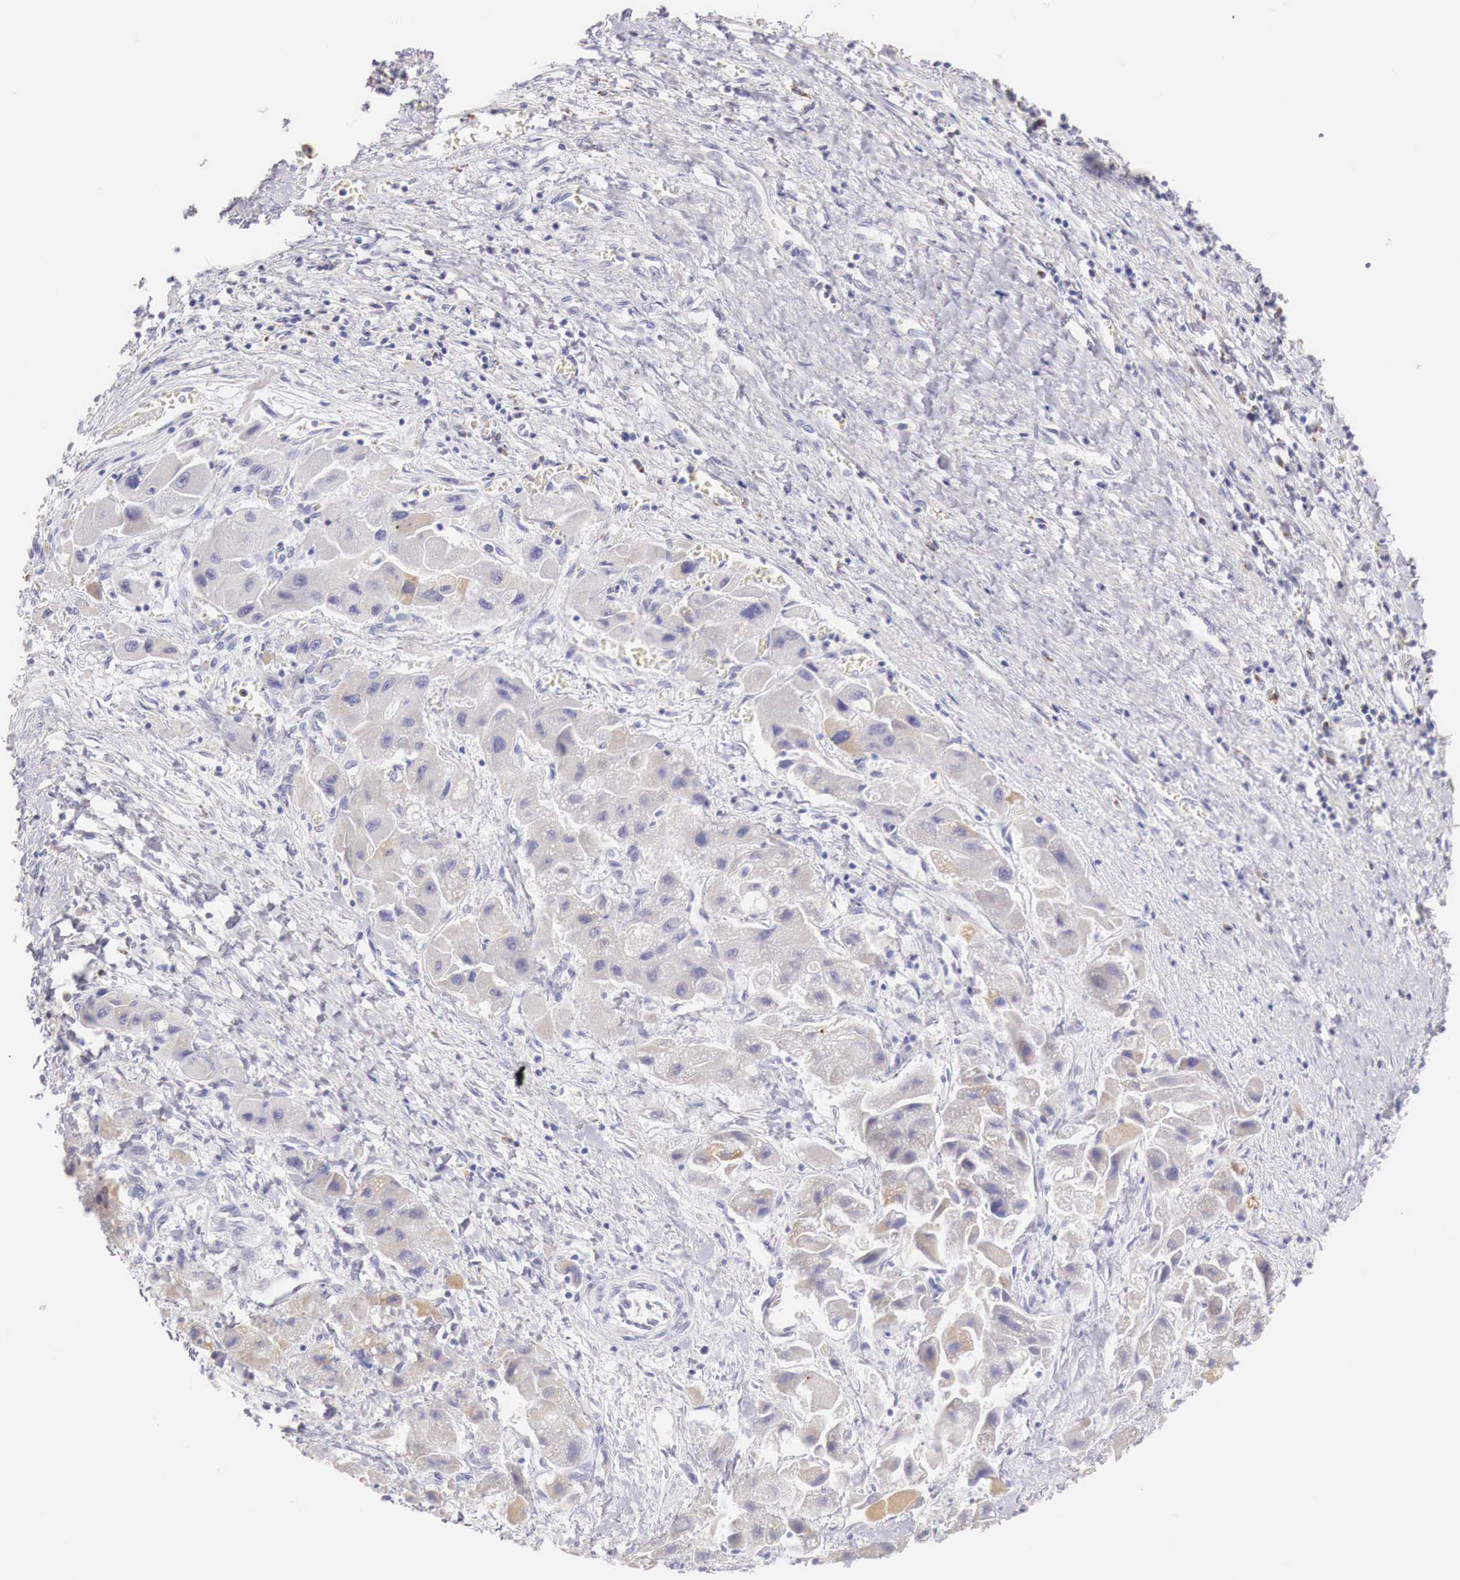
{"staining": {"intensity": "weak", "quantity": "<25%", "location": "cytoplasmic/membranous"}, "tissue": "liver cancer", "cell_type": "Tumor cells", "image_type": "cancer", "snomed": [{"axis": "morphology", "description": "Carcinoma, Hepatocellular, NOS"}, {"axis": "topography", "description": "Liver"}], "caption": "Immunohistochemistry (IHC) of hepatocellular carcinoma (liver) displays no expression in tumor cells.", "gene": "IDH3G", "patient": {"sex": "male", "age": 24}}